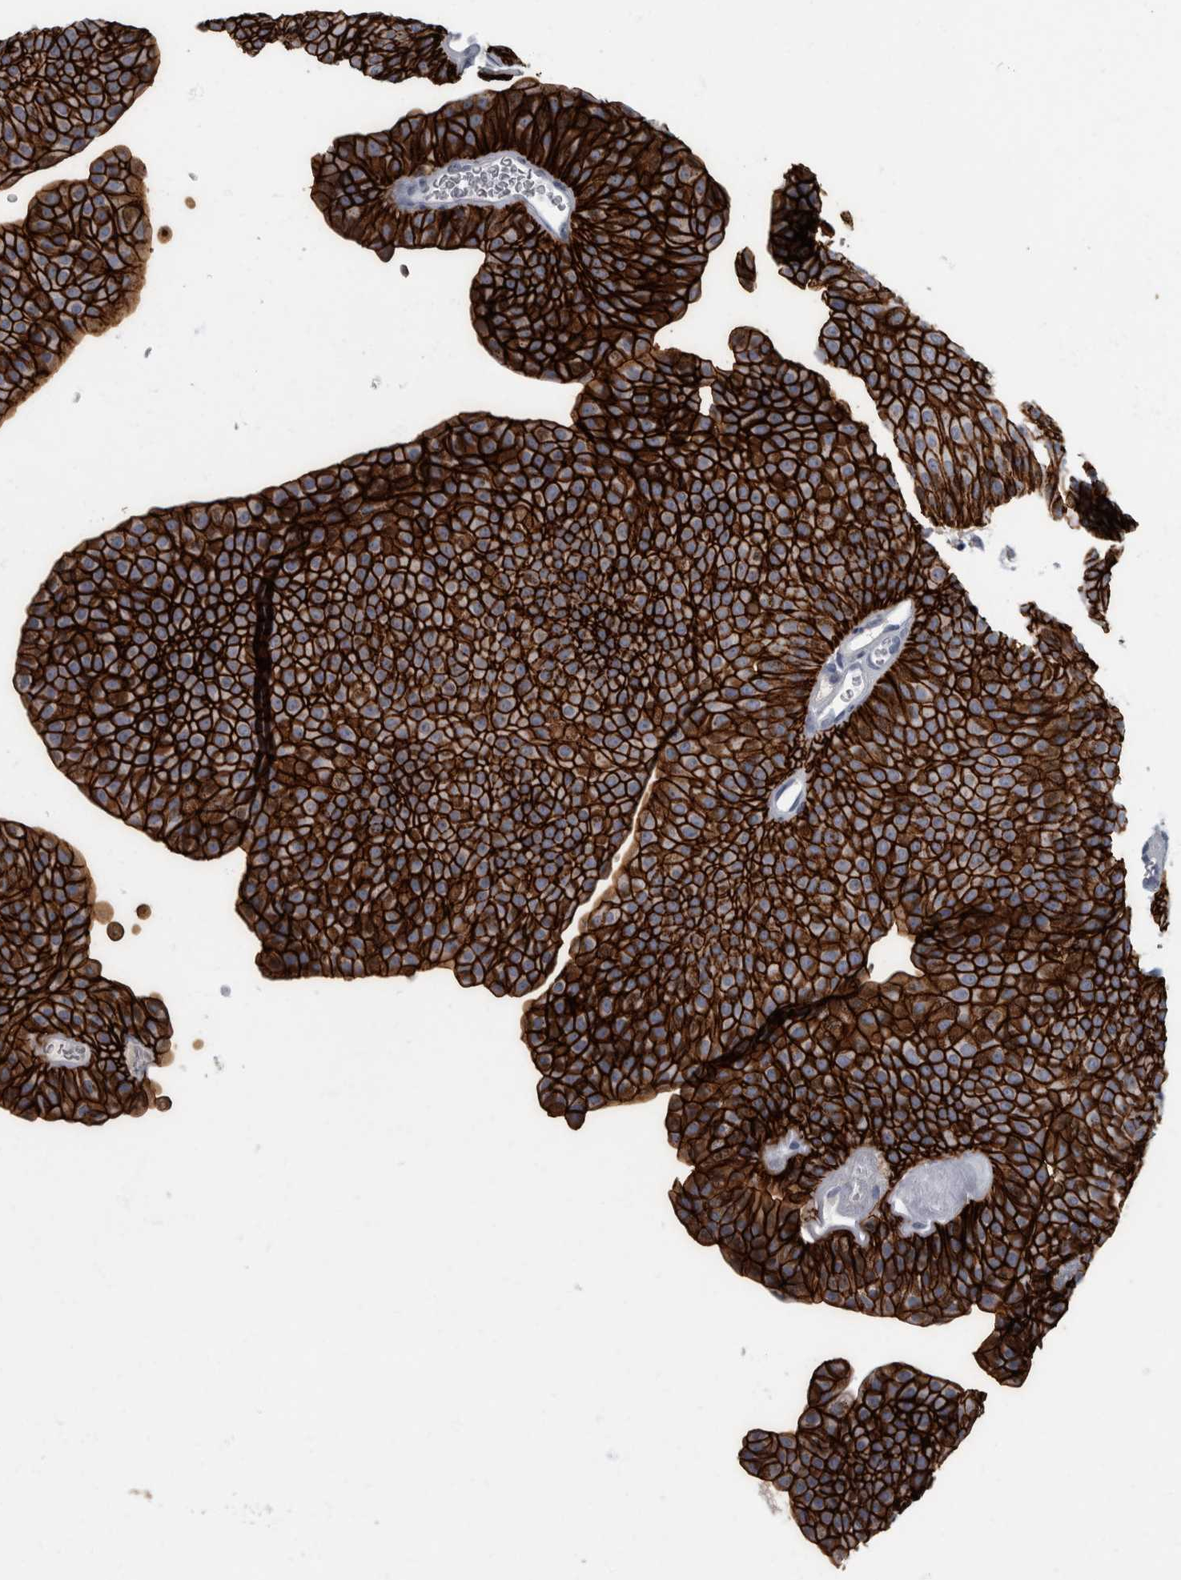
{"staining": {"intensity": "strong", "quantity": ">75%", "location": "cytoplasmic/membranous"}, "tissue": "urothelial cancer", "cell_type": "Tumor cells", "image_type": "cancer", "snomed": [{"axis": "morphology", "description": "Urothelial carcinoma, Low grade"}, {"axis": "topography", "description": "Urinary bladder"}], "caption": "Tumor cells display high levels of strong cytoplasmic/membranous staining in about >75% of cells in urothelial carcinoma (low-grade).", "gene": "DSG2", "patient": {"sex": "female", "age": 60}}